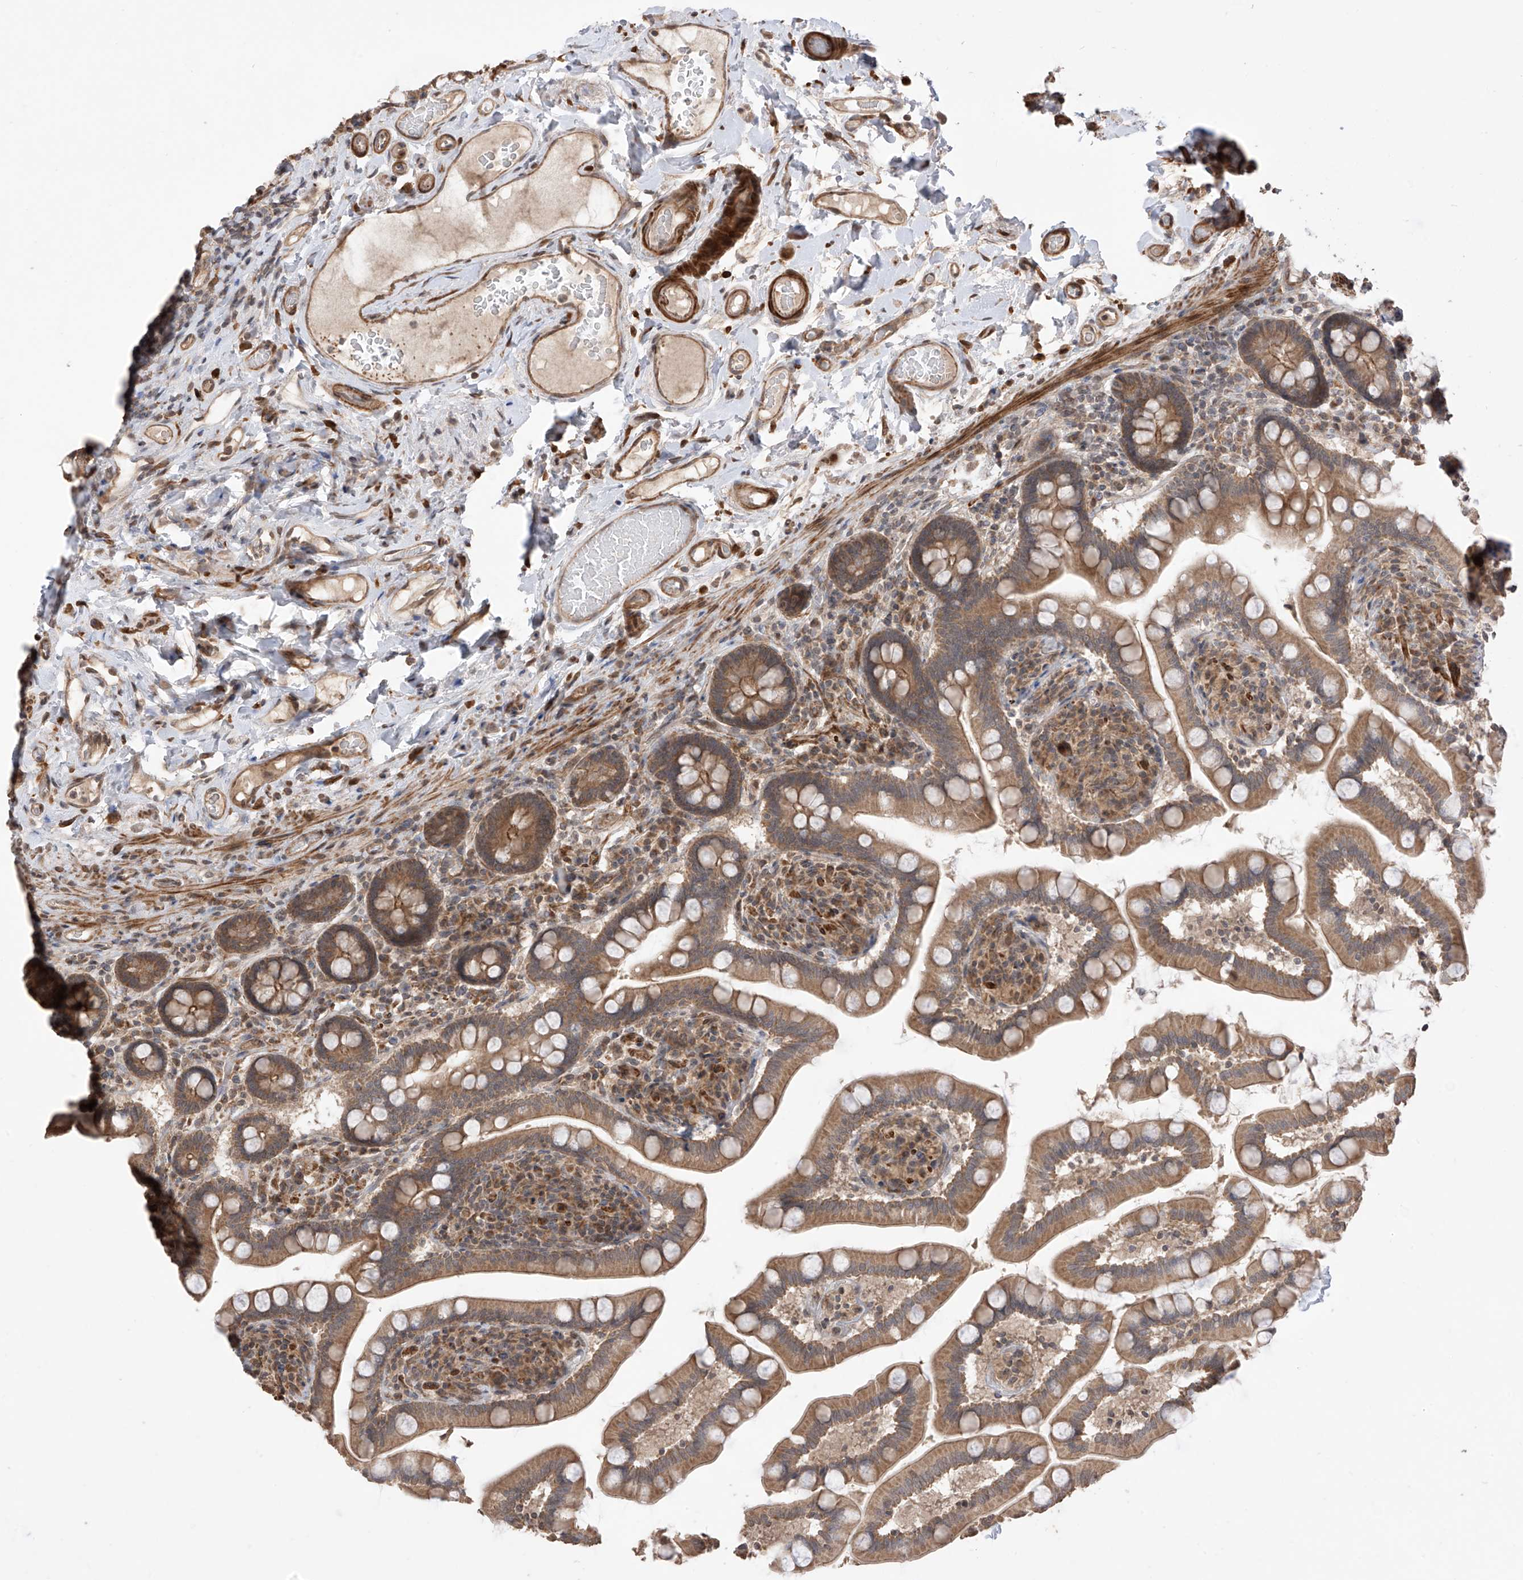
{"staining": {"intensity": "moderate", "quantity": ">75%", "location": "cytoplasmic/membranous"}, "tissue": "small intestine", "cell_type": "Glandular cells", "image_type": "normal", "snomed": [{"axis": "morphology", "description": "Normal tissue, NOS"}, {"axis": "topography", "description": "Small intestine"}], "caption": "Protein staining of unremarkable small intestine displays moderate cytoplasmic/membranous positivity in about >75% of glandular cells.", "gene": "LATS1", "patient": {"sex": "female", "age": 64}}